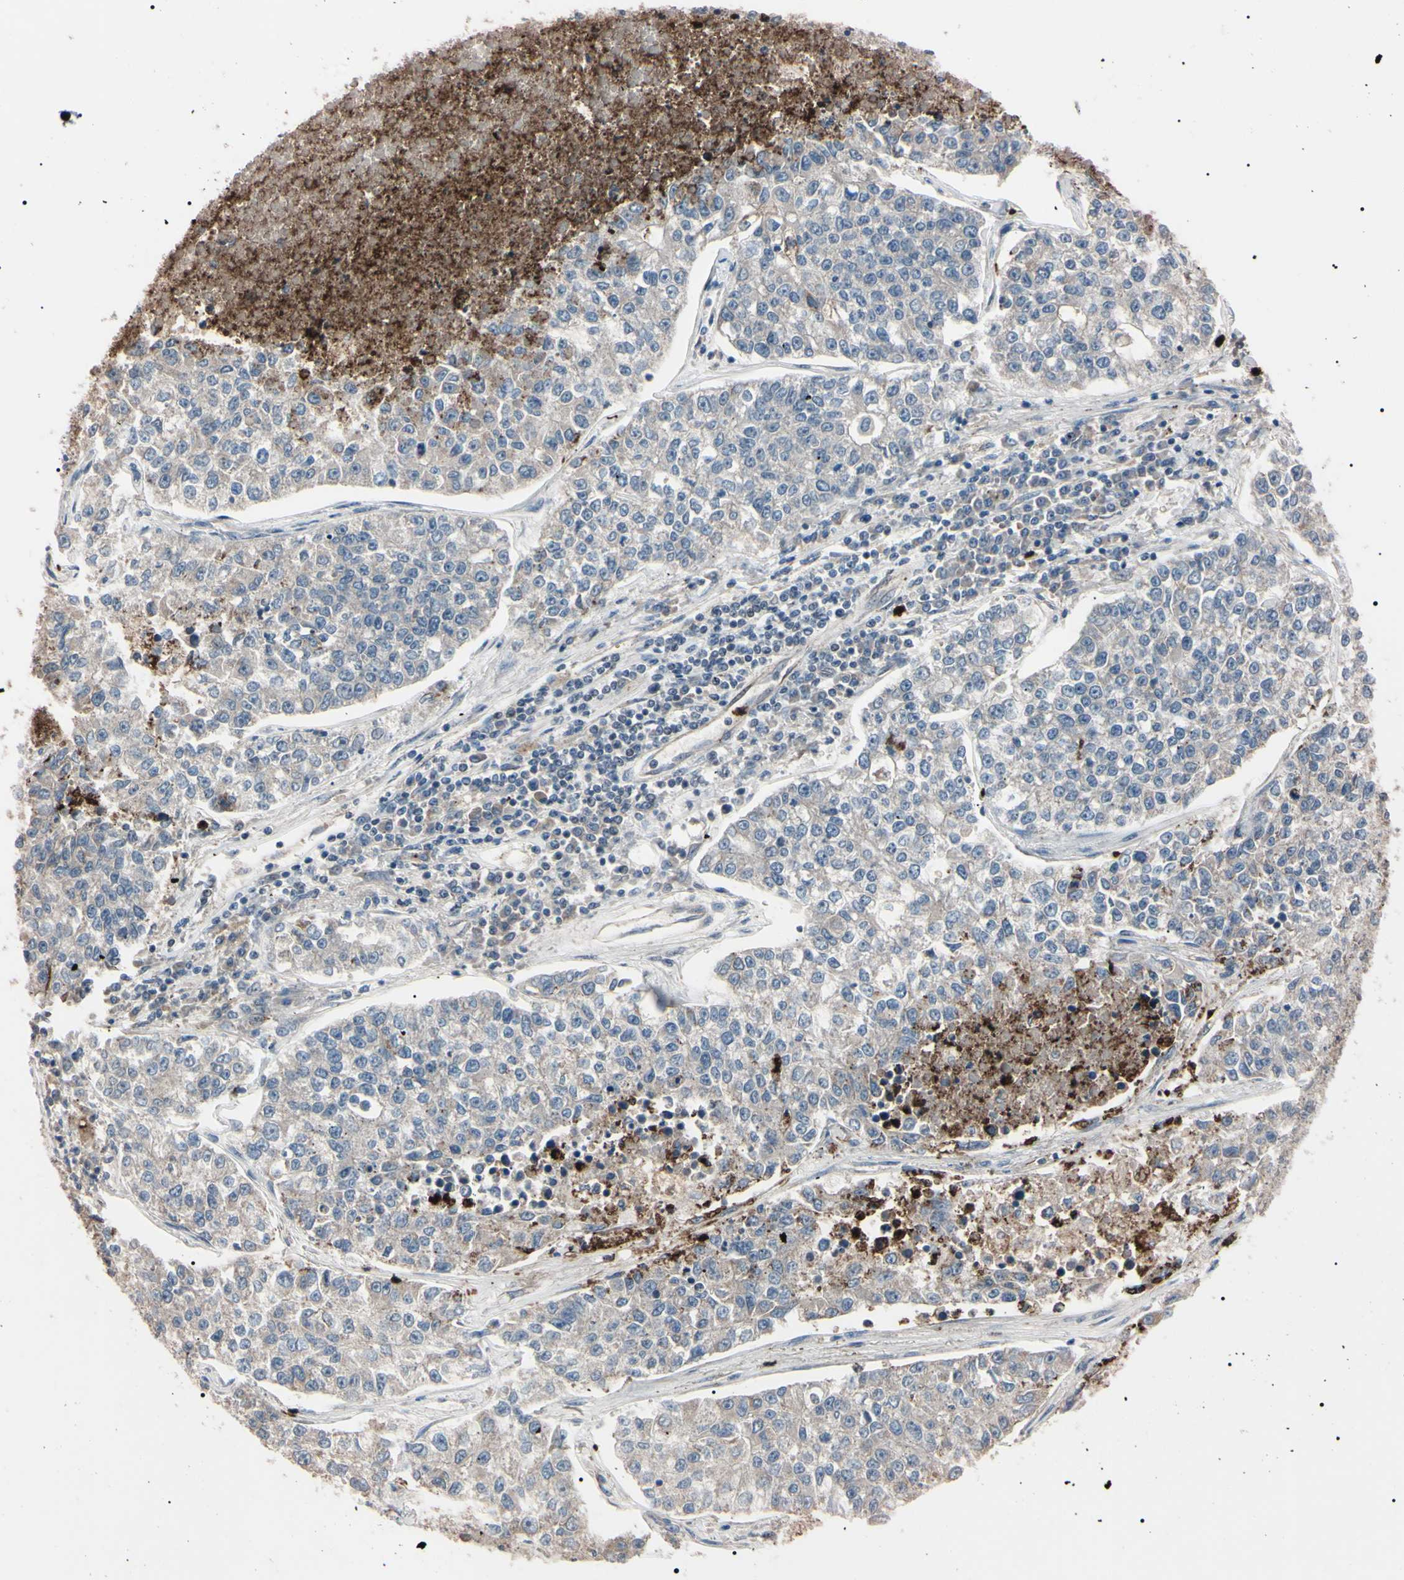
{"staining": {"intensity": "weak", "quantity": ">75%", "location": "cytoplasmic/membranous"}, "tissue": "lung cancer", "cell_type": "Tumor cells", "image_type": "cancer", "snomed": [{"axis": "morphology", "description": "Adenocarcinoma, NOS"}, {"axis": "topography", "description": "Lung"}], "caption": "IHC (DAB (3,3'-diaminobenzidine)) staining of human lung adenocarcinoma exhibits weak cytoplasmic/membranous protein positivity in about >75% of tumor cells.", "gene": "TRAF5", "patient": {"sex": "male", "age": 49}}